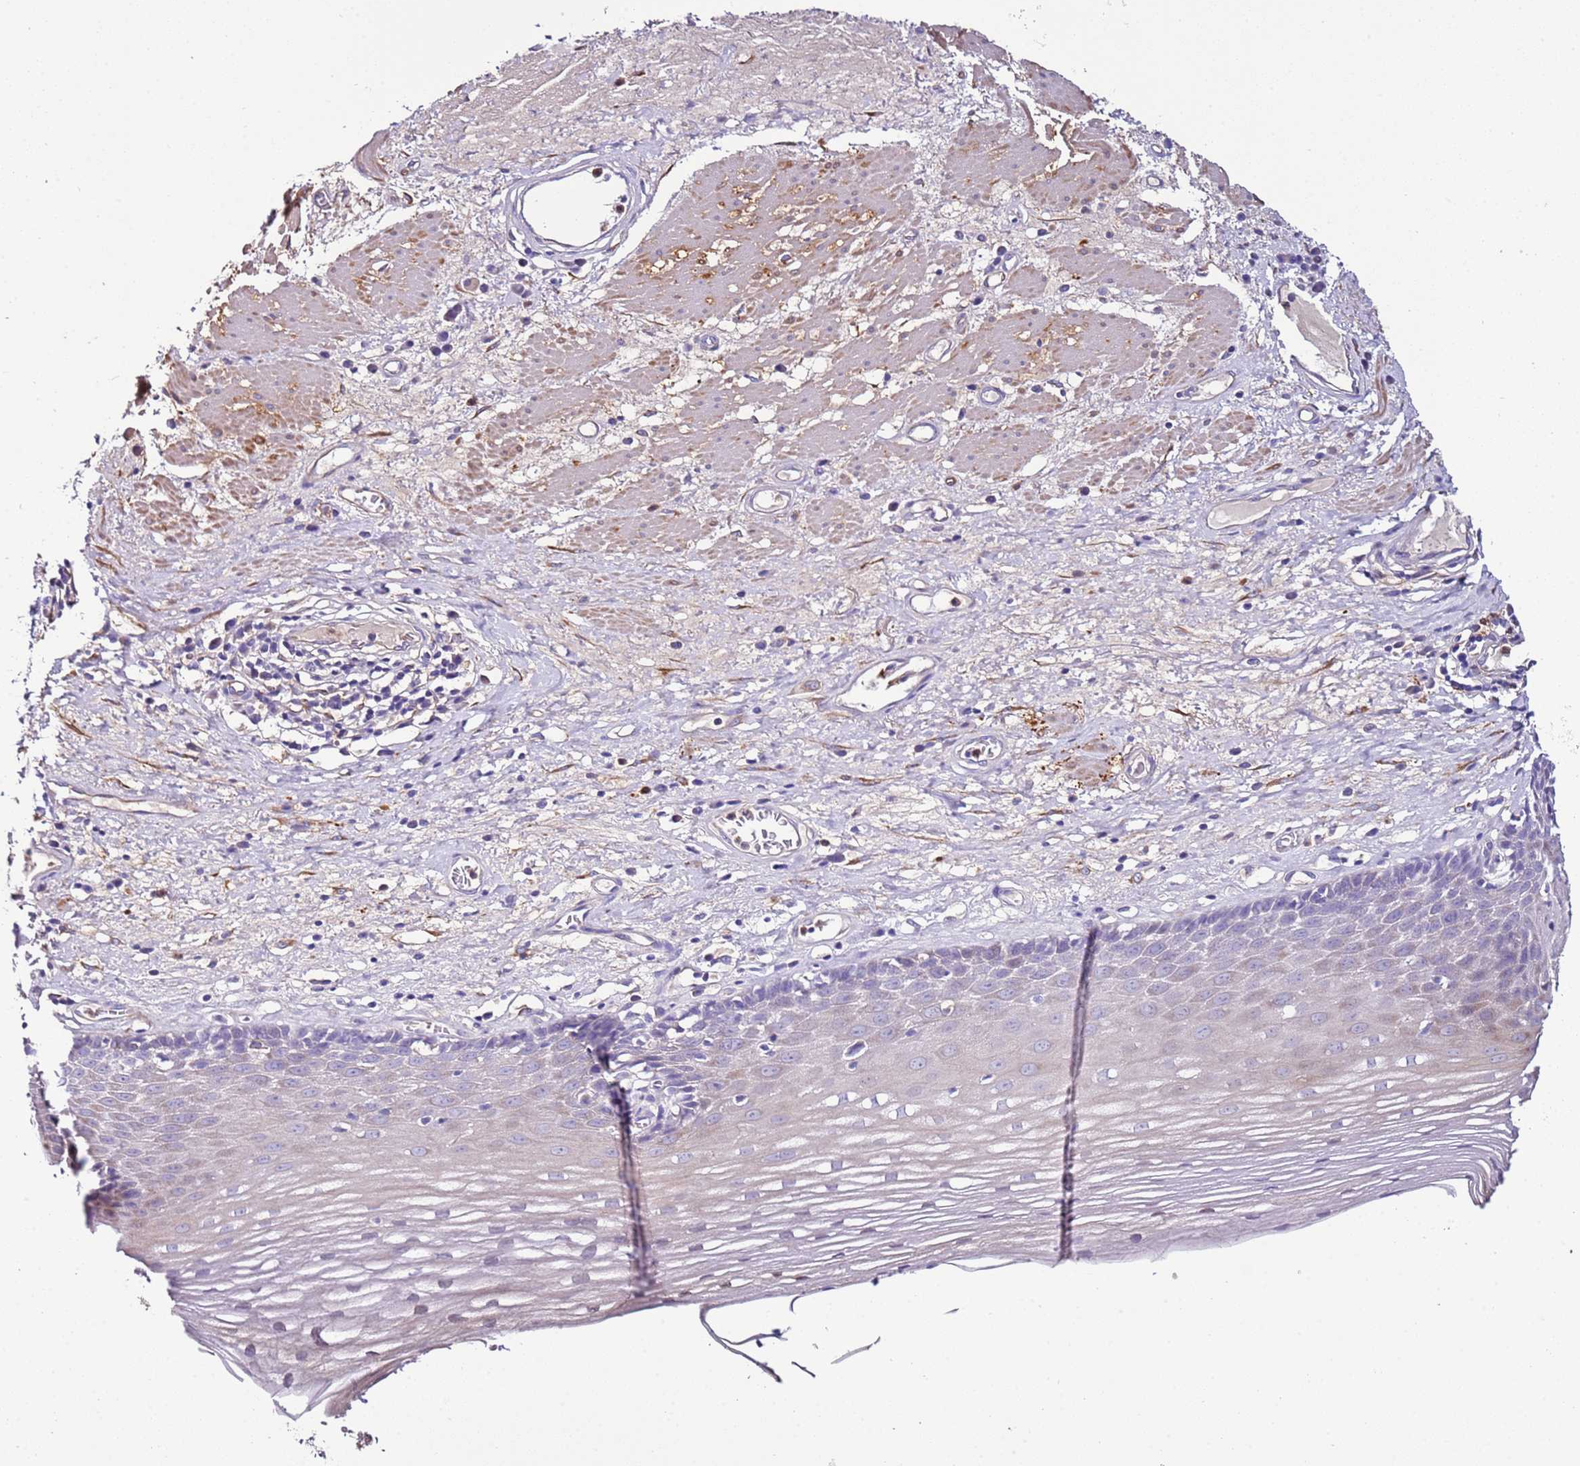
{"staining": {"intensity": "negative", "quantity": "none", "location": "none"}, "tissue": "esophagus", "cell_type": "Squamous epithelial cells", "image_type": "normal", "snomed": [{"axis": "morphology", "description": "Normal tissue, NOS"}, {"axis": "topography", "description": "Esophagus"}], "caption": "The immunohistochemistry image has no significant staining in squamous epithelial cells of esophagus. Brightfield microscopy of immunohistochemistry (IHC) stained with DAB (3,3'-diaminobenzidine) (brown) and hematoxylin (blue), captured at high magnification.", "gene": "FAM174C", "patient": {"sex": "male", "age": 62}}